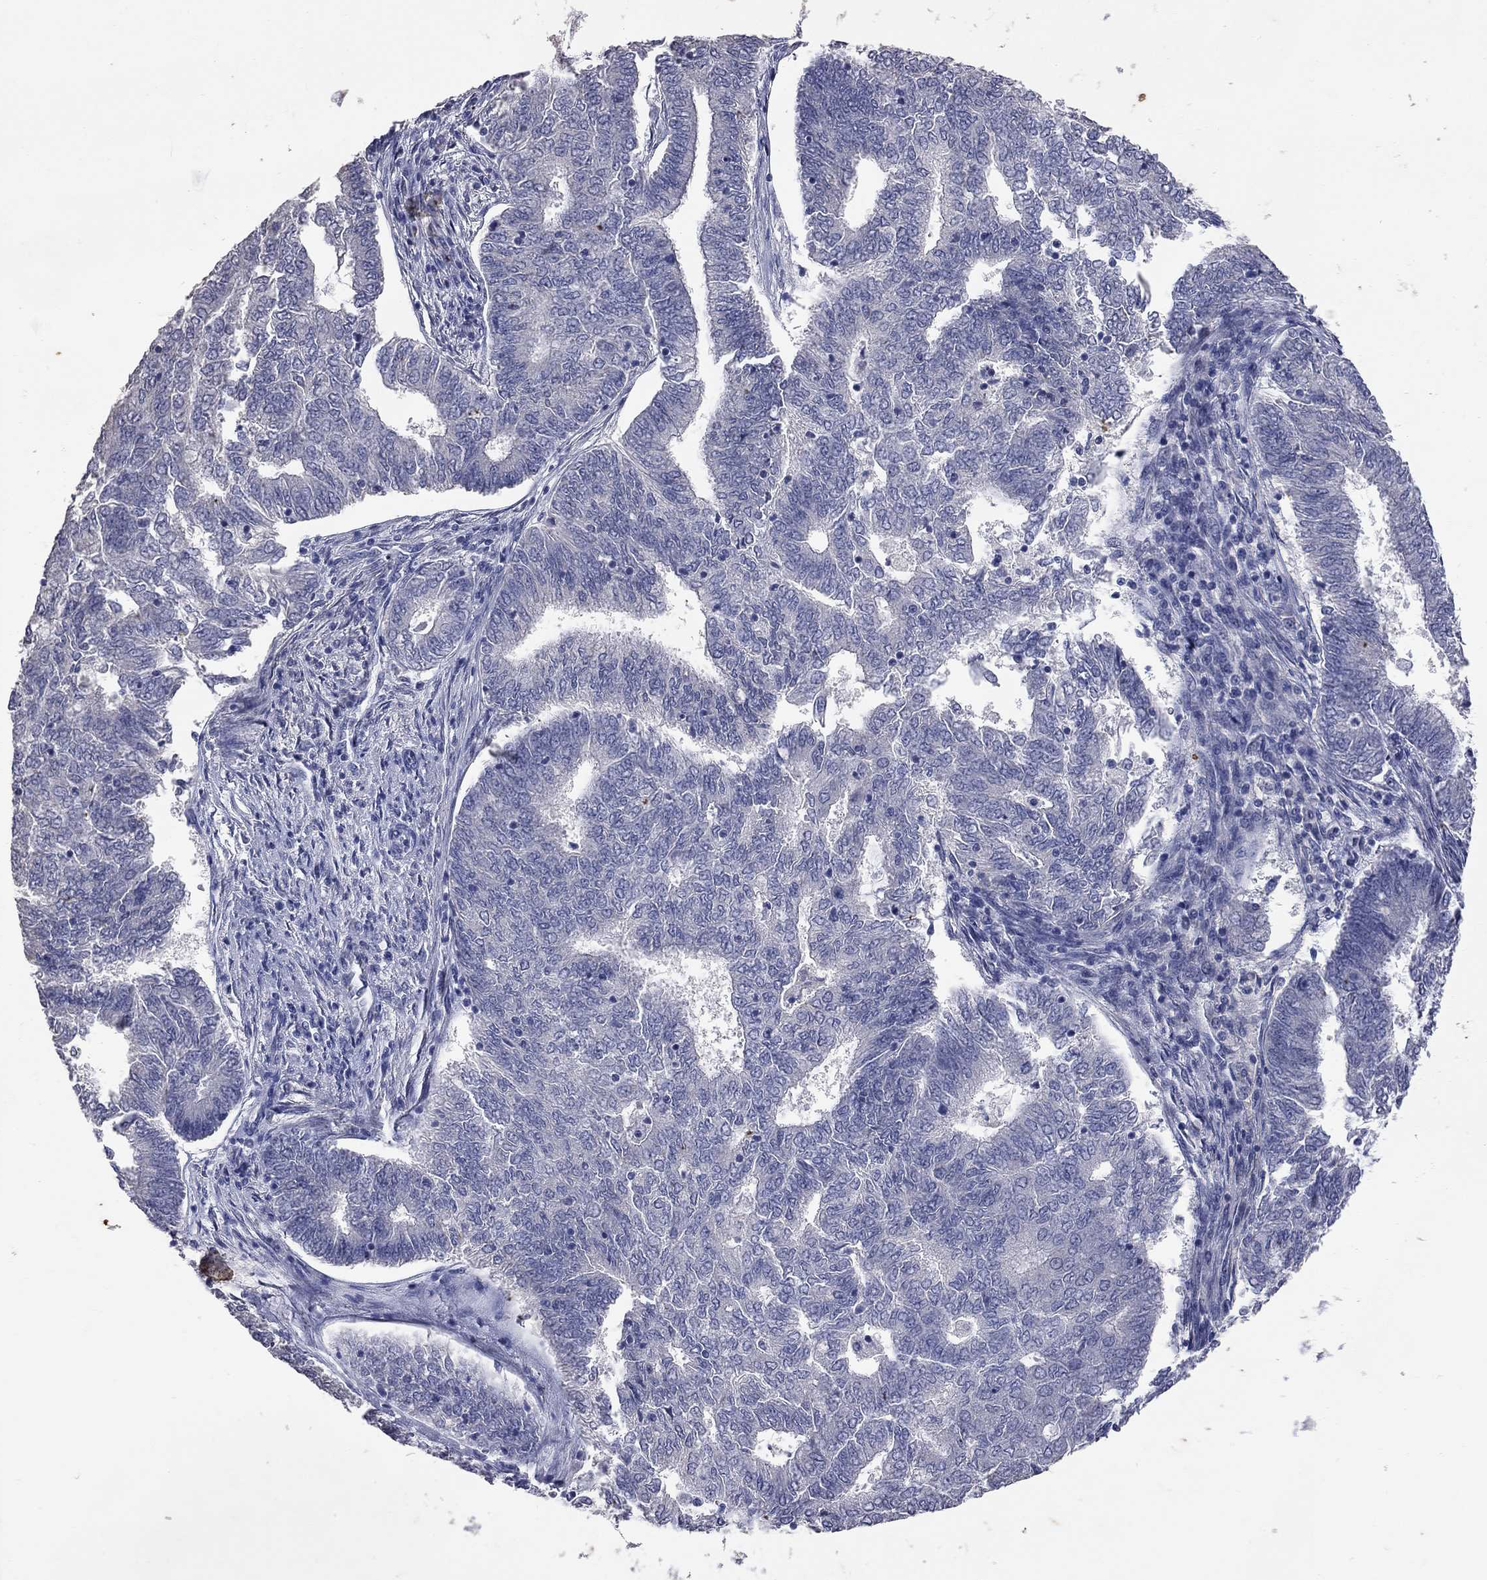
{"staining": {"intensity": "negative", "quantity": "none", "location": "none"}, "tissue": "endometrial cancer", "cell_type": "Tumor cells", "image_type": "cancer", "snomed": [{"axis": "morphology", "description": "Adenocarcinoma, NOS"}, {"axis": "topography", "description": "Endometrium"}], "caption": "The micrograph demonstrates no staining of tumor cells in endometrial cancer.", "gene": "NOS2", "patient": {"sex": "female", "age": 62}}